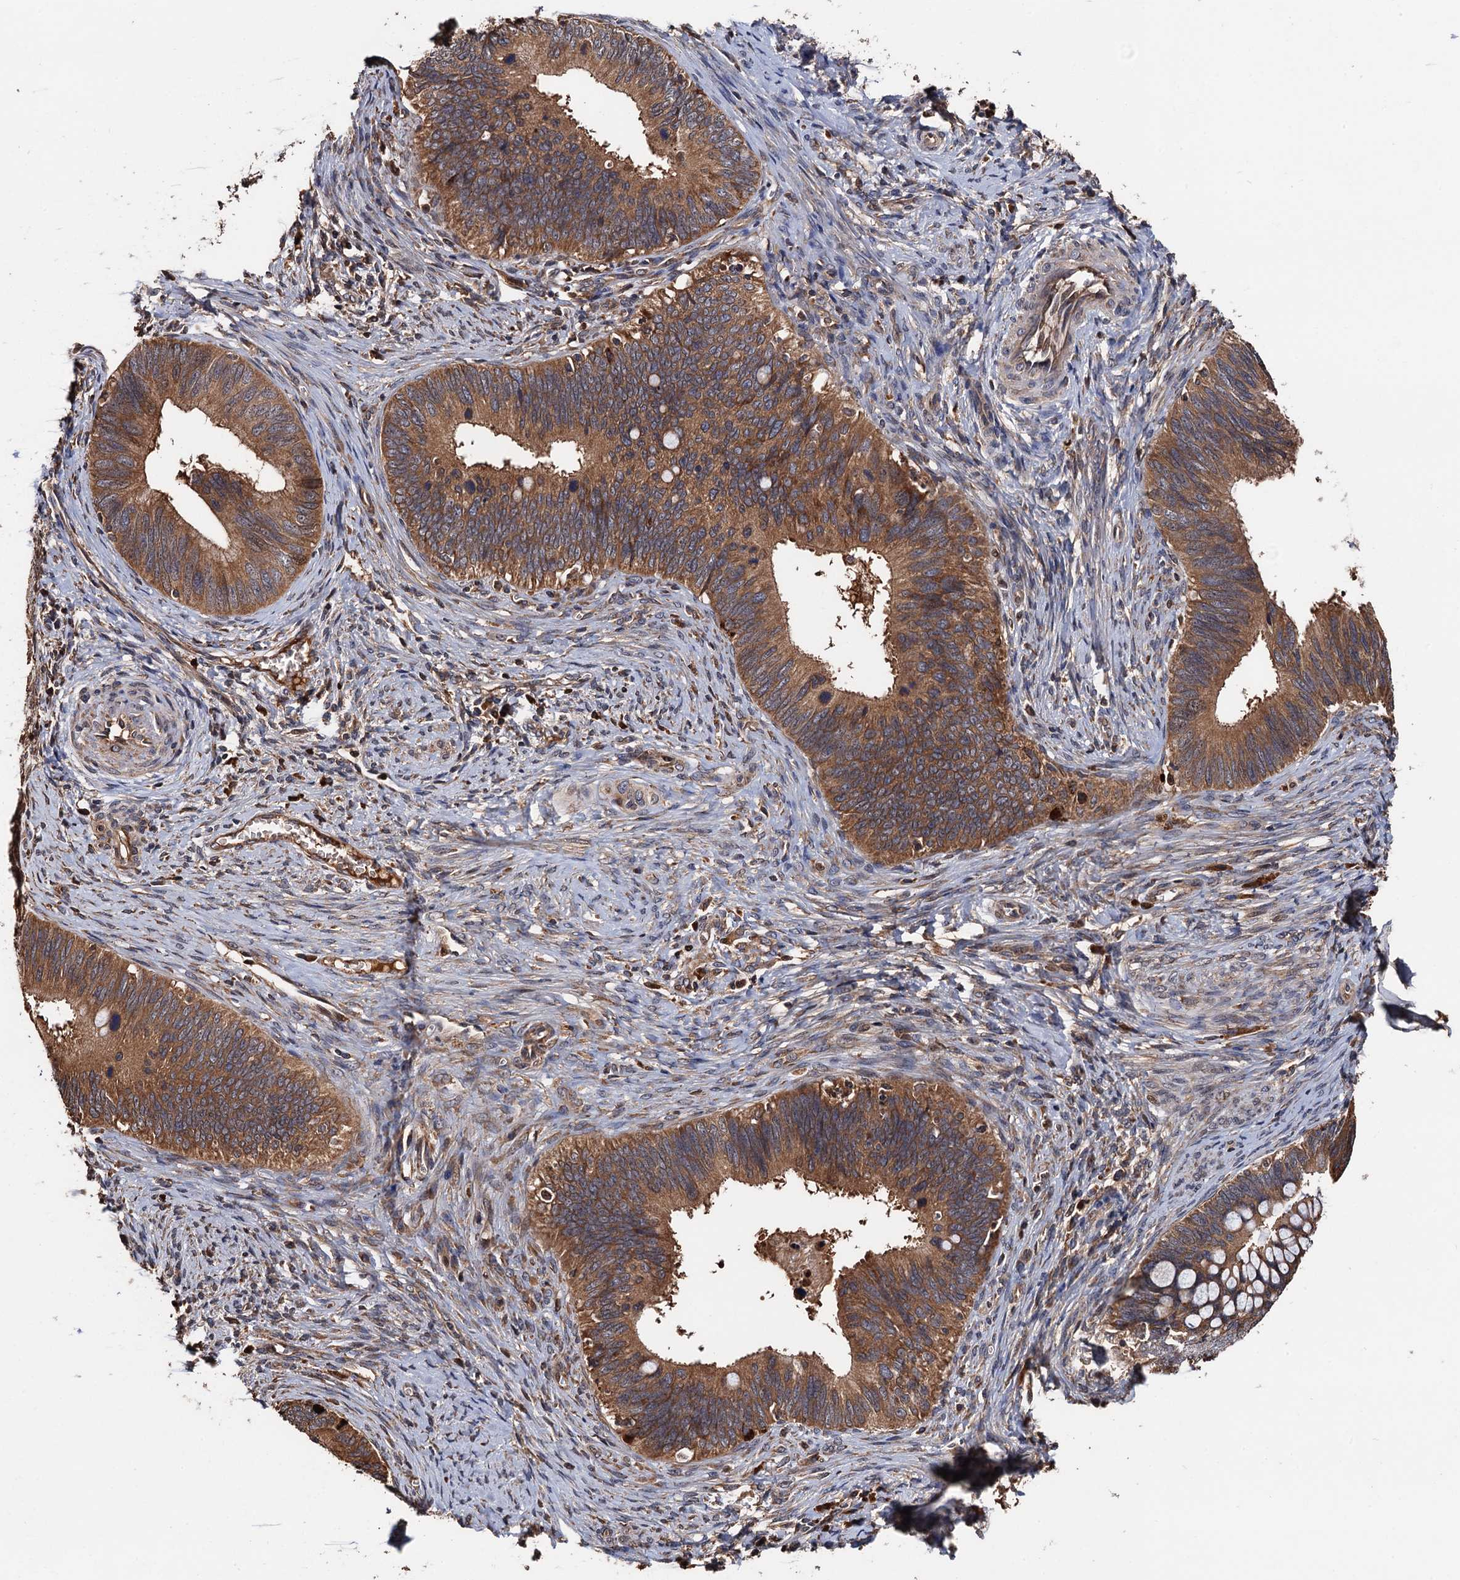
{"staining": {"intensity": "moderate", "quantity": ">75%", "location": "cytoplasmic/membranous"}, "tissue": "cervical cancer", "cell_type": "Tumor cells", "image_type": "cancer", "snomed": [{"axis": "morphology", "description": "Adenocarcinoma, NOS"}, {"axis": "topography", "description": "Cervix"}], "caption": "Human cervical cancer (adenocarcinoma) stained with a brown dye reveals moderate cytoplasmic/membranous positive staining in about >75% of tumor cells.", "gene": "RGS11", "patient": {"sex": "female", "age": 42}}